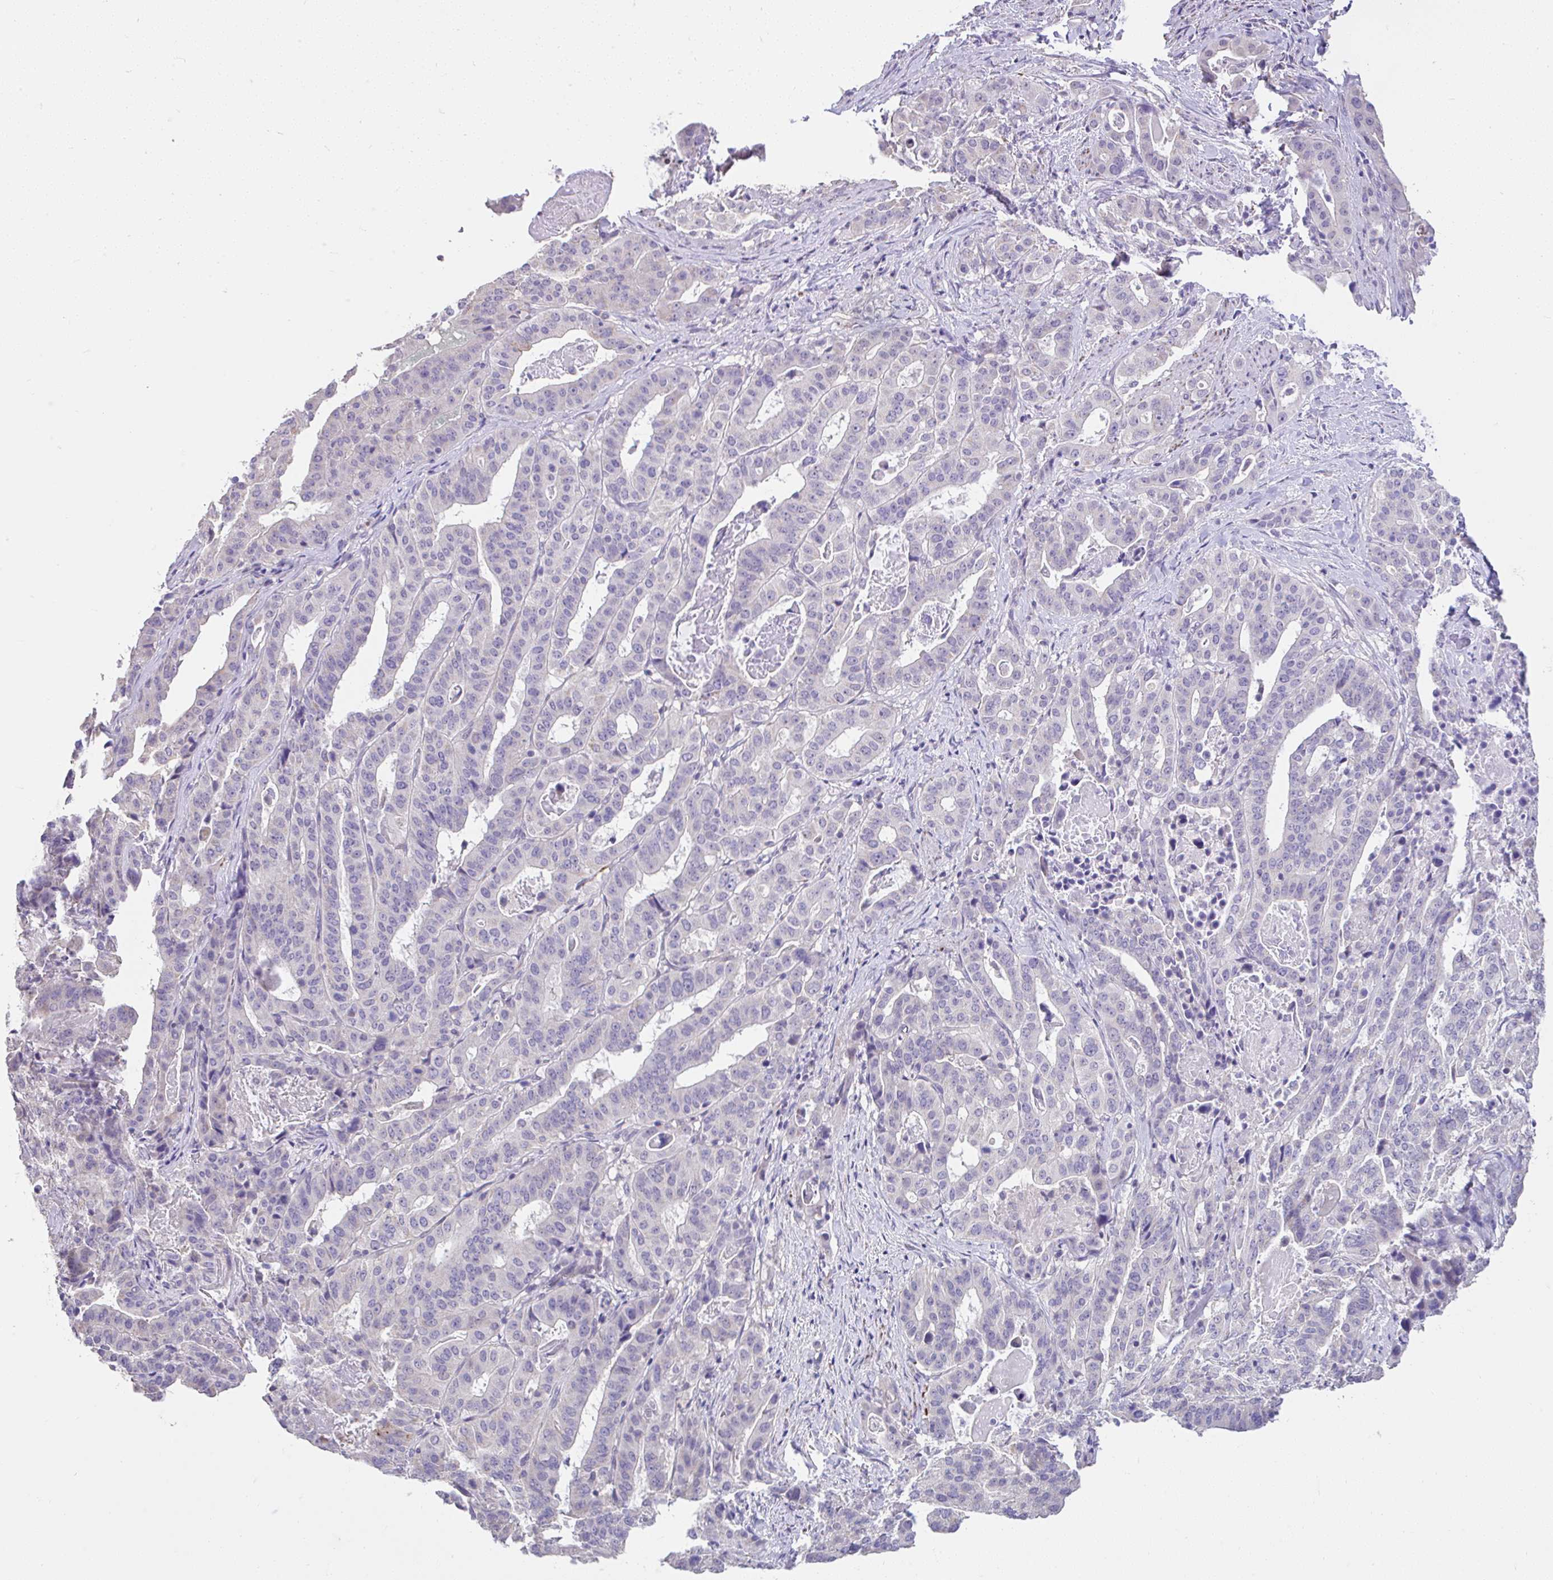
{"staining": {"intensity": "negative", "quantity": "none", "location": "none"}, "tissue": "stomach cancer", "cell_type": "Tumor cells", "image_type": "cancer", "snomed": [{"axis": "morphology", "description": "Adenocarcinoma, NOS"}, {"axis": "topography", "description": "Stomach"}], "caption": "Immunohistochemical staining of stomach adenocarcinoma displays no significant positivity in tumor cells.", "gene": "CTU1", "patient": {"sex": "male", "age": 48}}